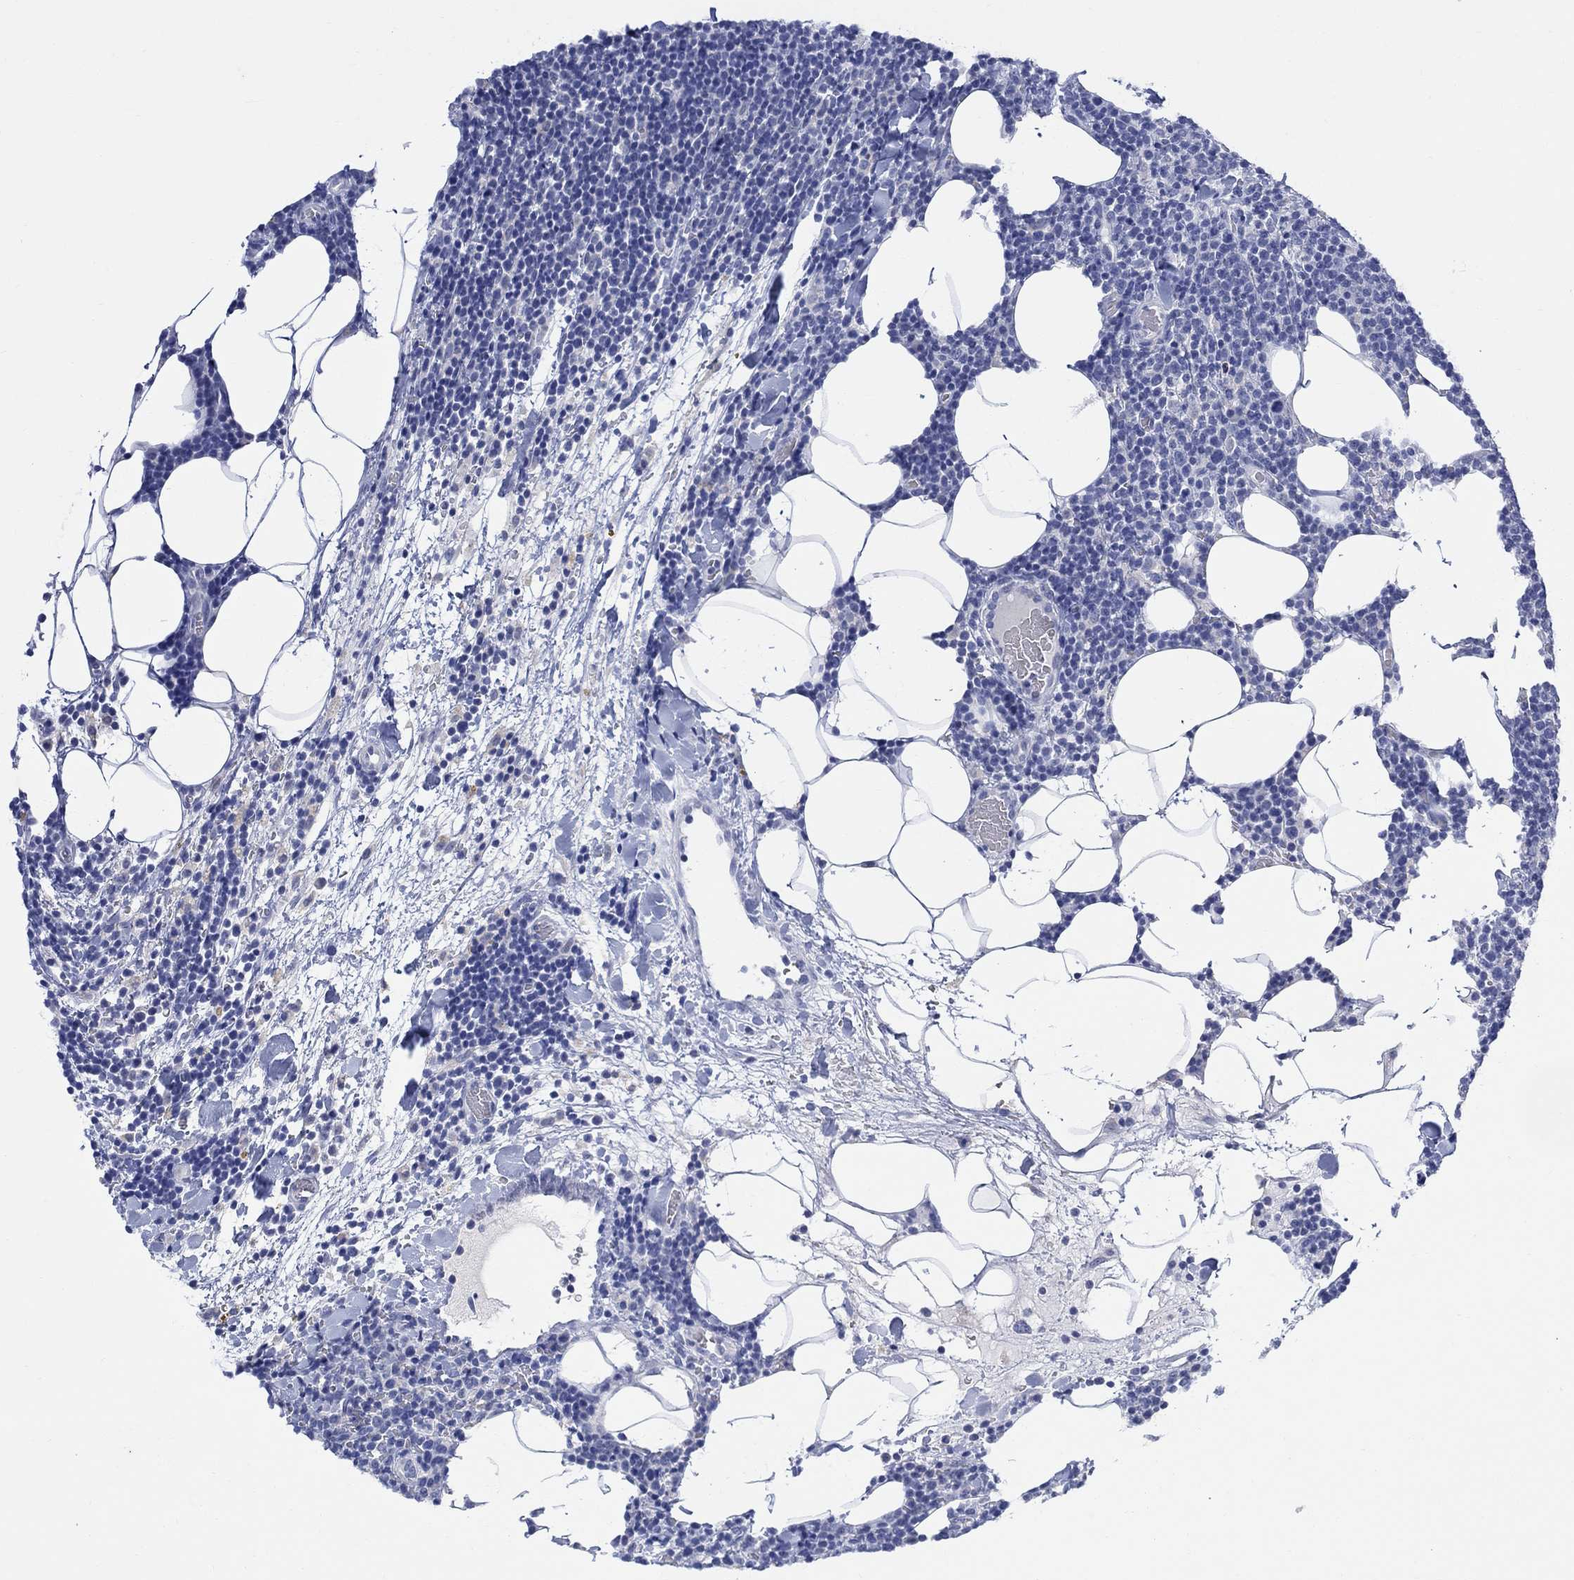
{"staining": {"intensity": "negative", "quantity": "none", "location": "none"}, "tissue": "lymphoma", "cell_type": "Tumor cells", "image_type": "cancer", "snomed": [{"axis": "morphology", "description": "Malignant lymphoma, non-Hodgkin's type, High grade"}, {"axis": "topography", "description": "Lymph node"}], "caption": "DAB immunohistochemical staining of lymphoma shows no significant staining in tumor cells.", "gene": "FBP2", "patient": {"sex": "male", "age": 61}}